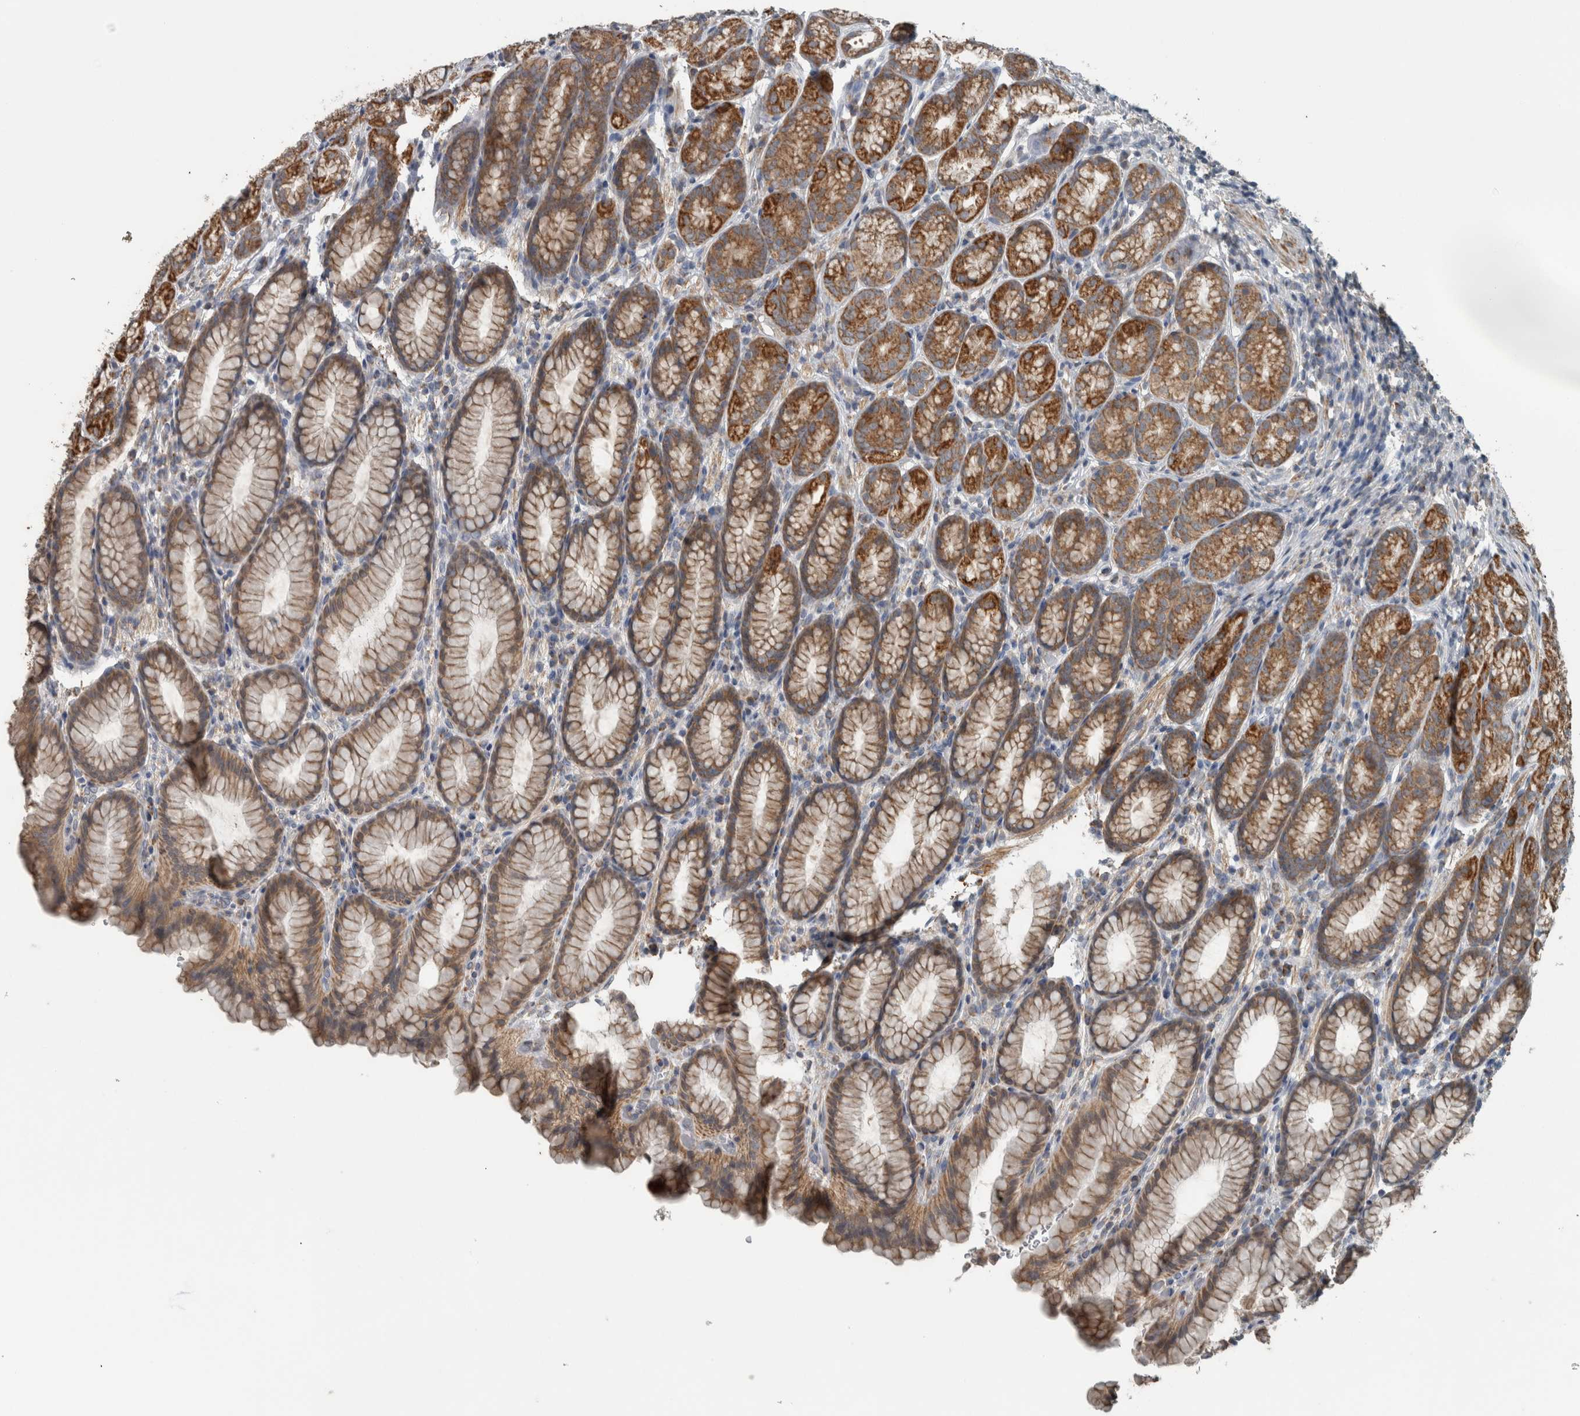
{"staining": {"intensity": "strong", "quantity": "25%-75%", "location": "cytoplasmic/membranous"}, "tissue": "stomach", "cell_type": "Glandular cells", "image_type": "normal", "snomed": [{"axis": "morphology", "description": "Normal tissue, NOS"}, {"axis": "topography", "description": "Stomach"}], "caption": "Immunohistochemistry micrograph of benign stomach: human stomach stained using immunohistochemistry demonstrates high levels of strong protein expression localized specifically in the cytoplasmic/membranous of glandular cells, appearing as a cytoplasmic/membranous brown color.", "gene": "ARMC1", "patient": {"sex": "male", "age": 42}}